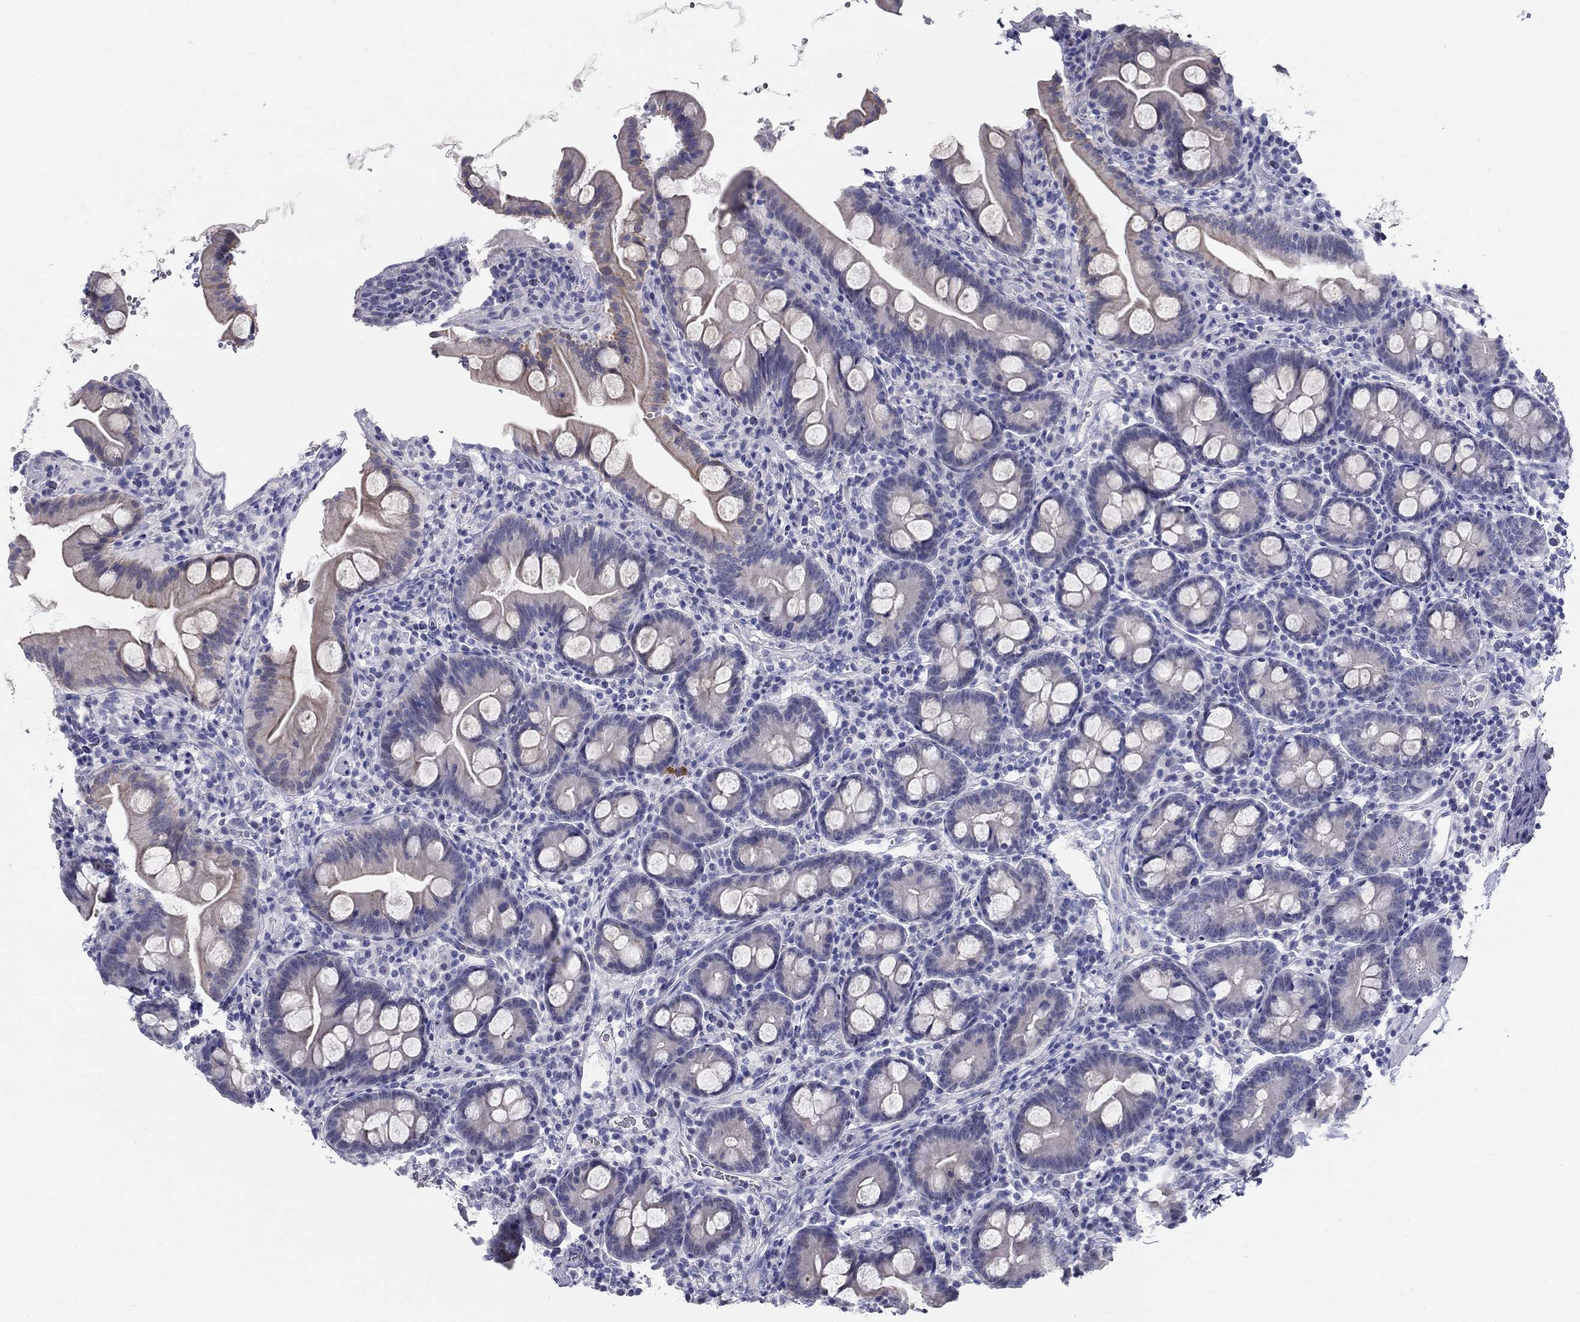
{"staining": {"intensity": "moderate", "quantity": "<25%", "location": "cytoplasmic/membranous"}, "tissue": "small intestine", "cell_type": "Glandular cells", "image_type": "normal", "snomed": [{"axis": "morphology", "description": "Normal tissue, NOS"}, {"axis": "topography", "description": "Small intestine"}], "caption": "Brown immunohistochemical staining in normal human small intestine reveals moderate cytoplasmic/membranous staining in approximately <25% of glandular cells.", "gene": "ENSG00000290147", "patient": {"sex": "female", "age": 44}}